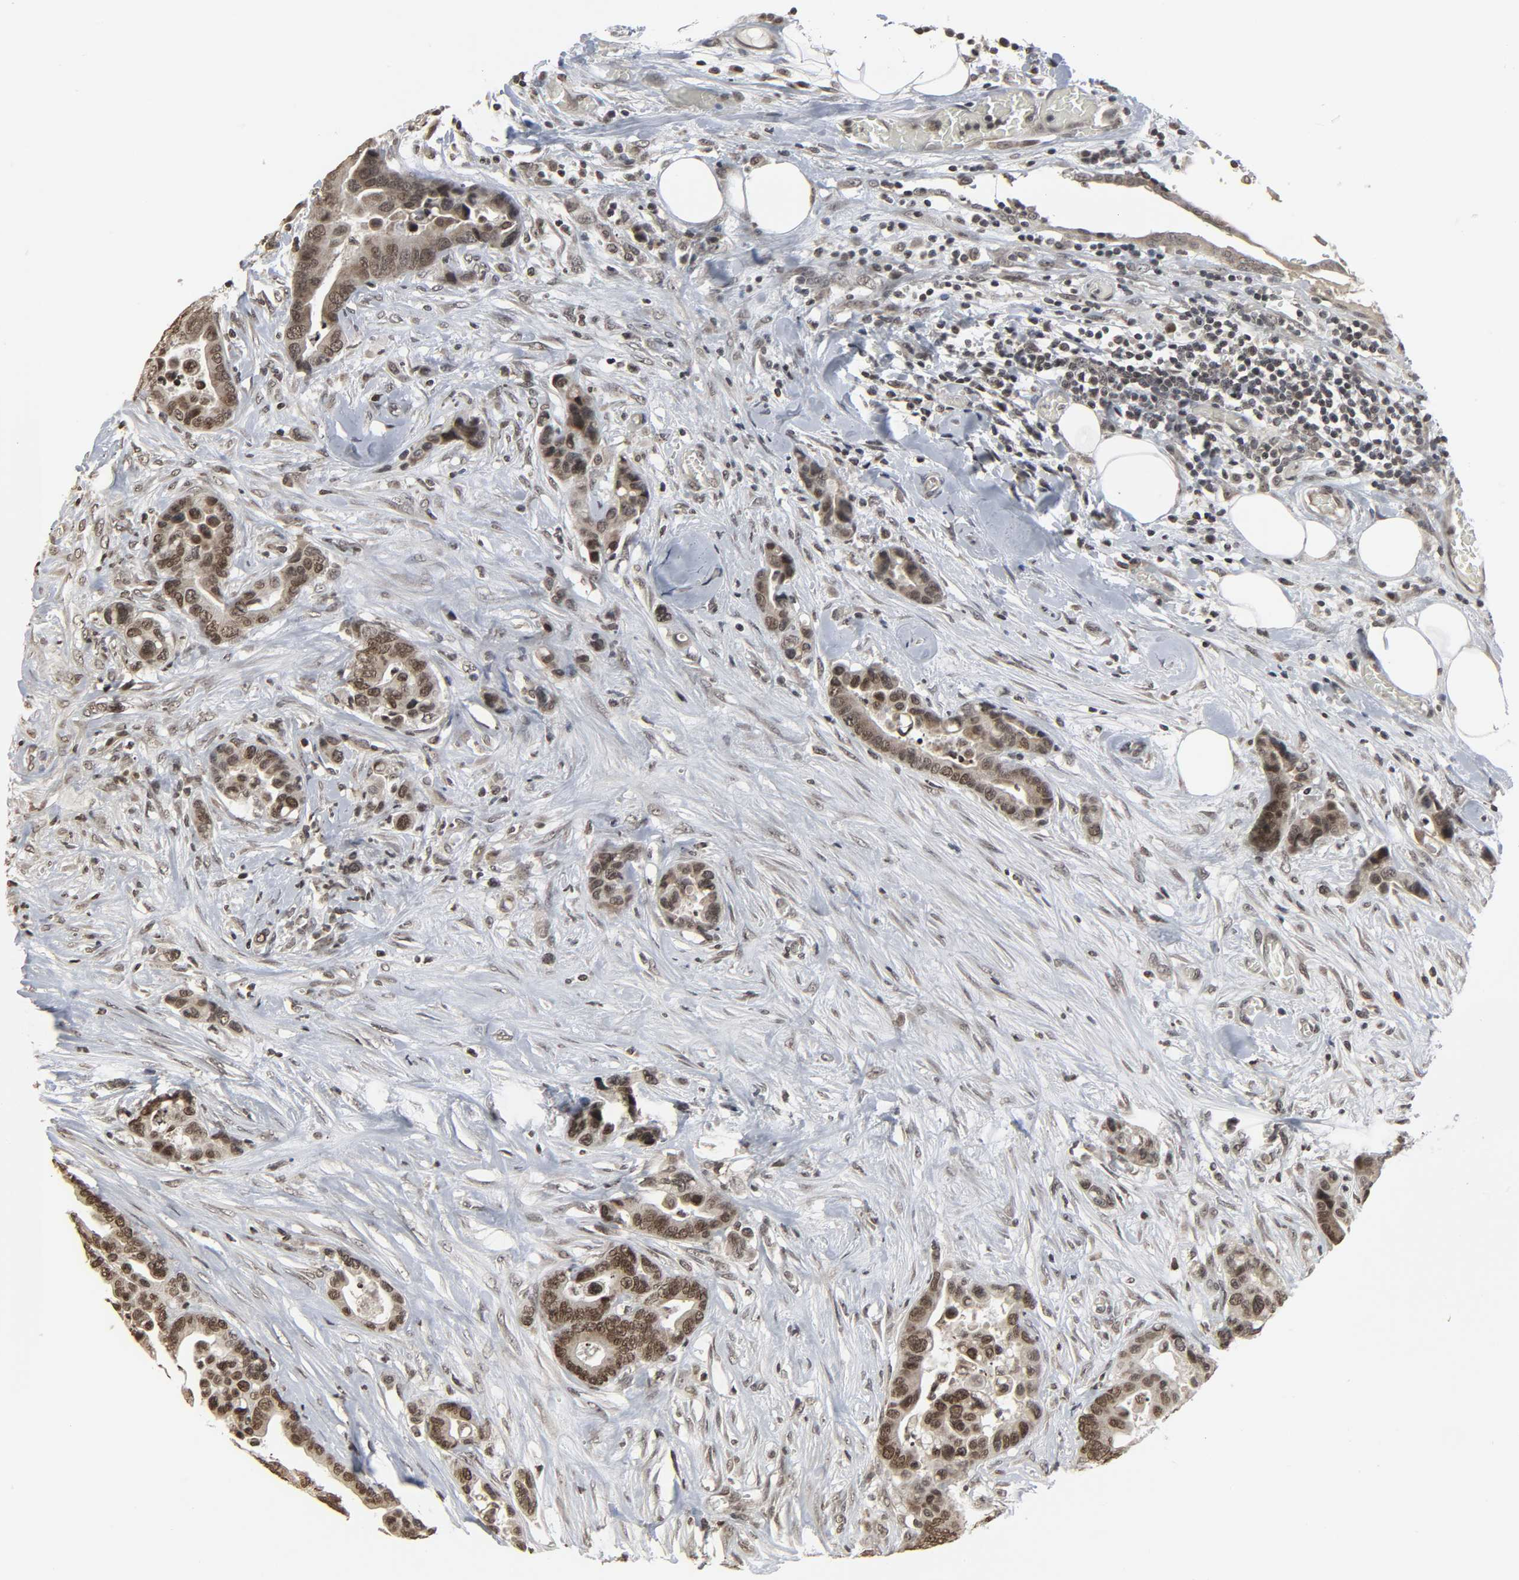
{"staining": {"intensity": "moderate", "quantity": "25%-75%", "location": "nuclear"}, "tissue": "colorectal cancer", "cell_type": "Tumor cells", "image_type": "cancer", "snomed": [{"axis": "morphology", "description": "Adenocarcinoma, NOS"}, {"axis": "topography", "description": "Colon"}], "caption": "High-power microscopy captured an IHC micrograph of adenocarcinoma (colorectal), revealing moderate nuclear staining in approximately 25%-75% of tumor cells.", "gene": "XRCC1", "patient": {"sex": "male", "age": 82}}